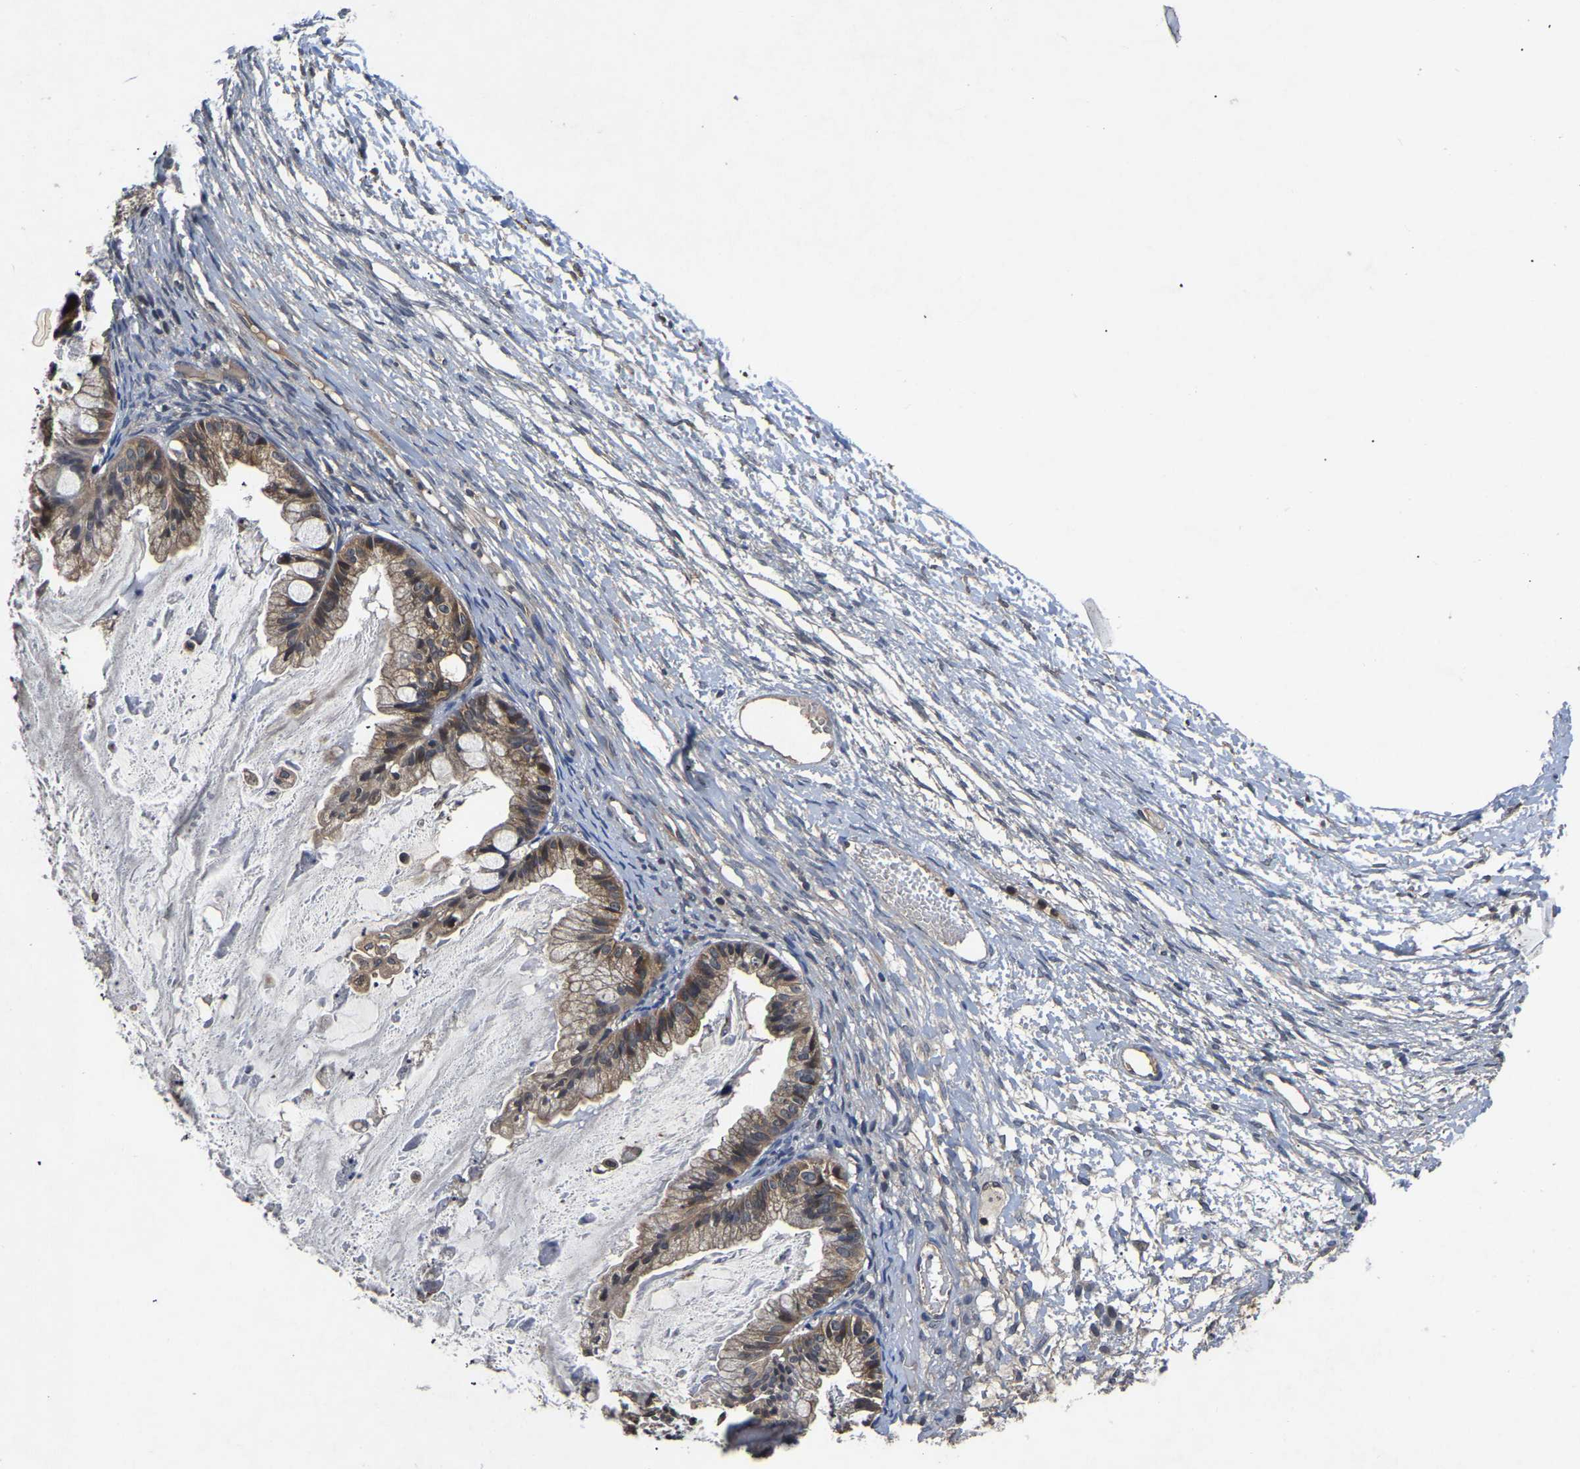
{"staining": {"intensity": "moderate", "quantity": ">75%", "location": "cytoplasmic/membranous"}, "tissue": "ovarian cancer", "cell_type": "Tumor cells", "image_type": "cancer", "snomed": [{"axis": "morphology", "description": "Cystadenocarcinoma, mucinous, NOS"}, {"axis": "topography", "description": "Ovary"}], "caption": "A brown stain labels moderate cytoplasmic/membranous expression of a protein in mucinous cystadenocarcinoma (ovarian) tumor cells. Nuclei are stained in blue.", "gene": "FGD5", "patient": {"sex": "female", "age": 57}}